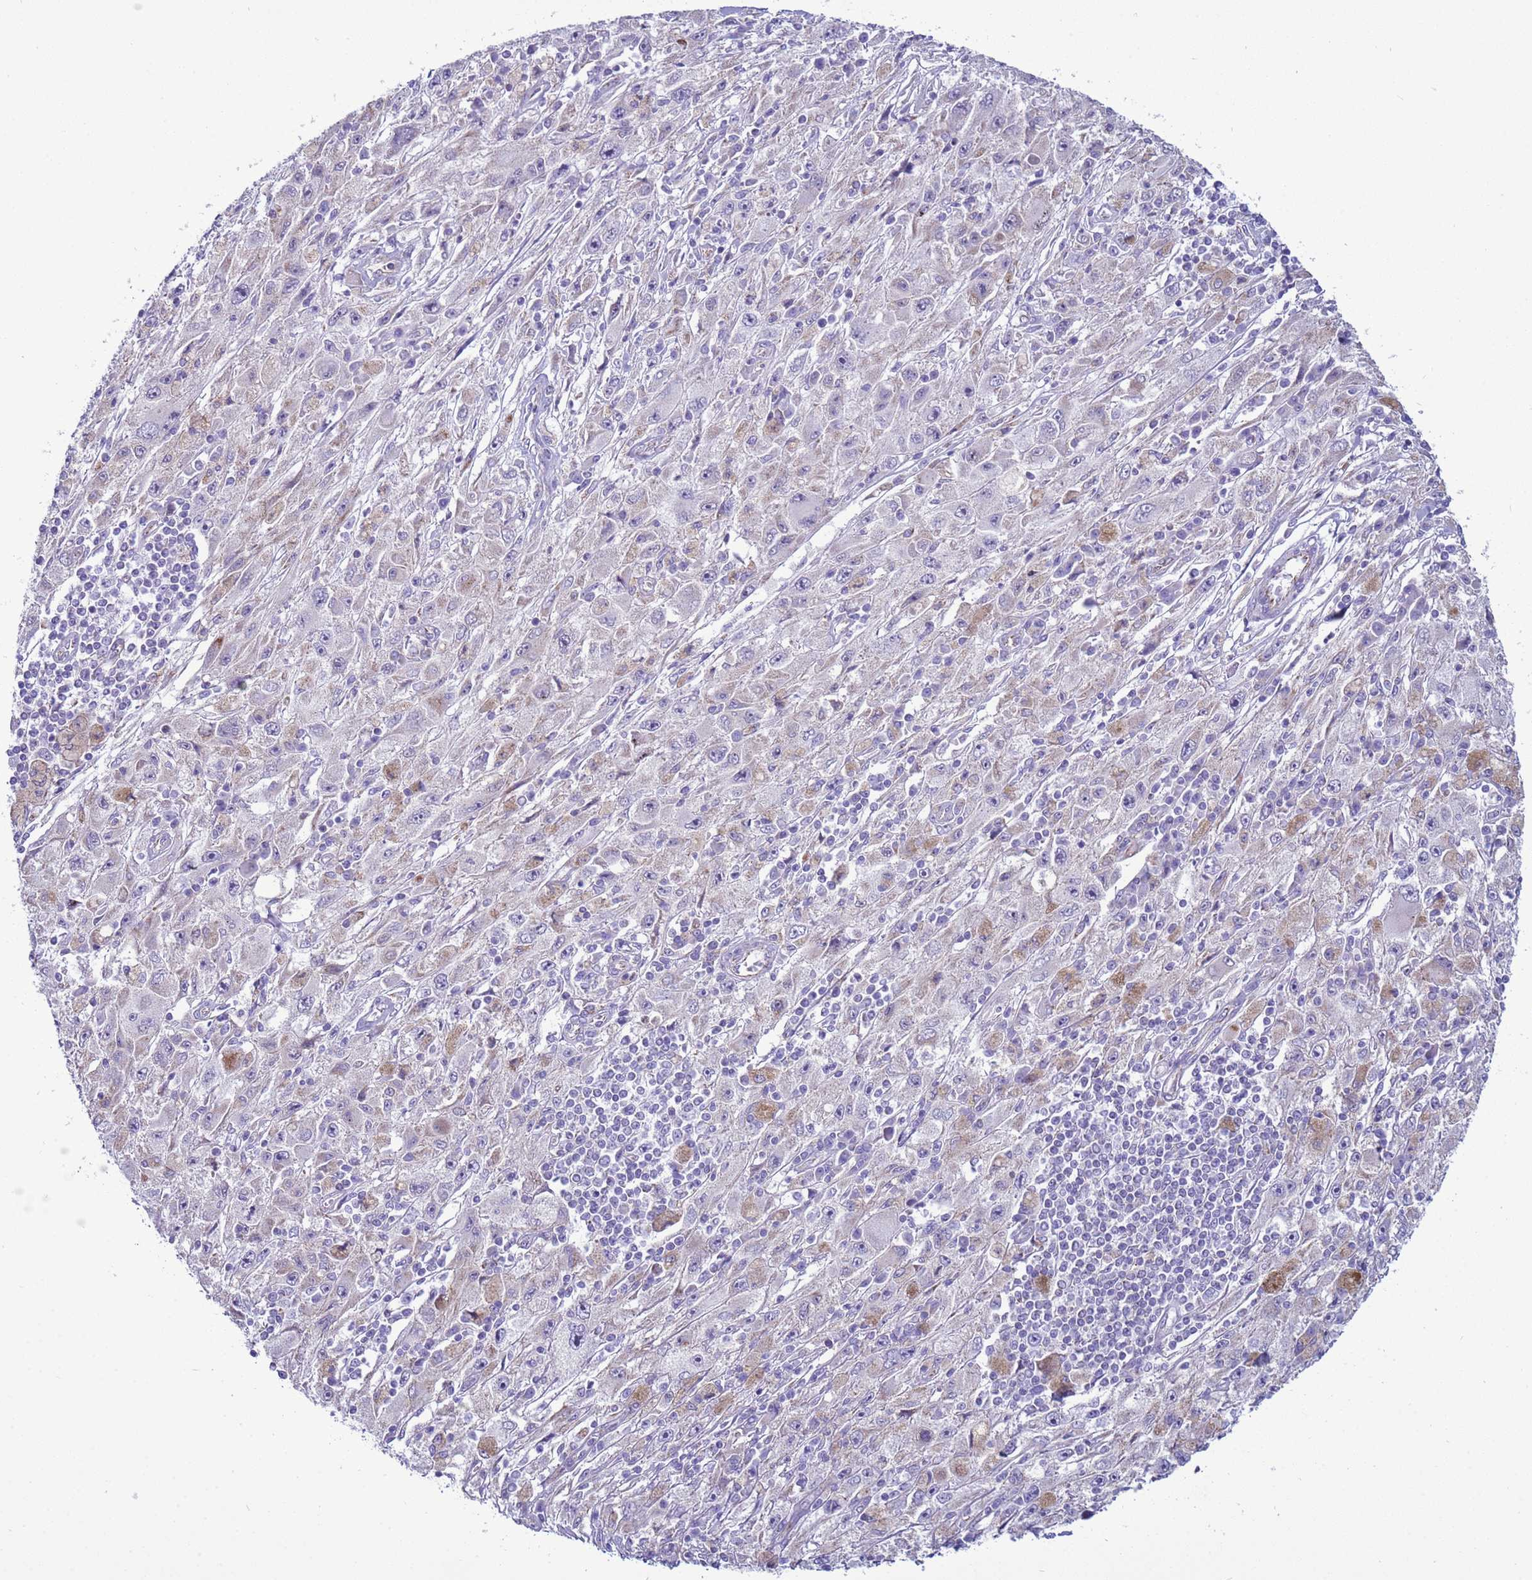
{"staining": {"intensity": "moderate", "quantity": "<25%", "location": "cytoplasmic/membranous"}, "tissue": "melanoma", "cell_type": "Tumor cells", "image_type": "cancer", "snomed": [{"axis": "morphology", "description": "Malignant melanoma, Metastatic site"}, {"axis": "topography", "description": "Skin"}], "caption": "Malignant melanoma (metastatic site) was stained to show a protein in brown. There is low levels of moderate cytoplasmic/membranous staining in about <25% of tumor cells.", "gene": "NCALD", "patient": {"sex": "male", "age": 53}}